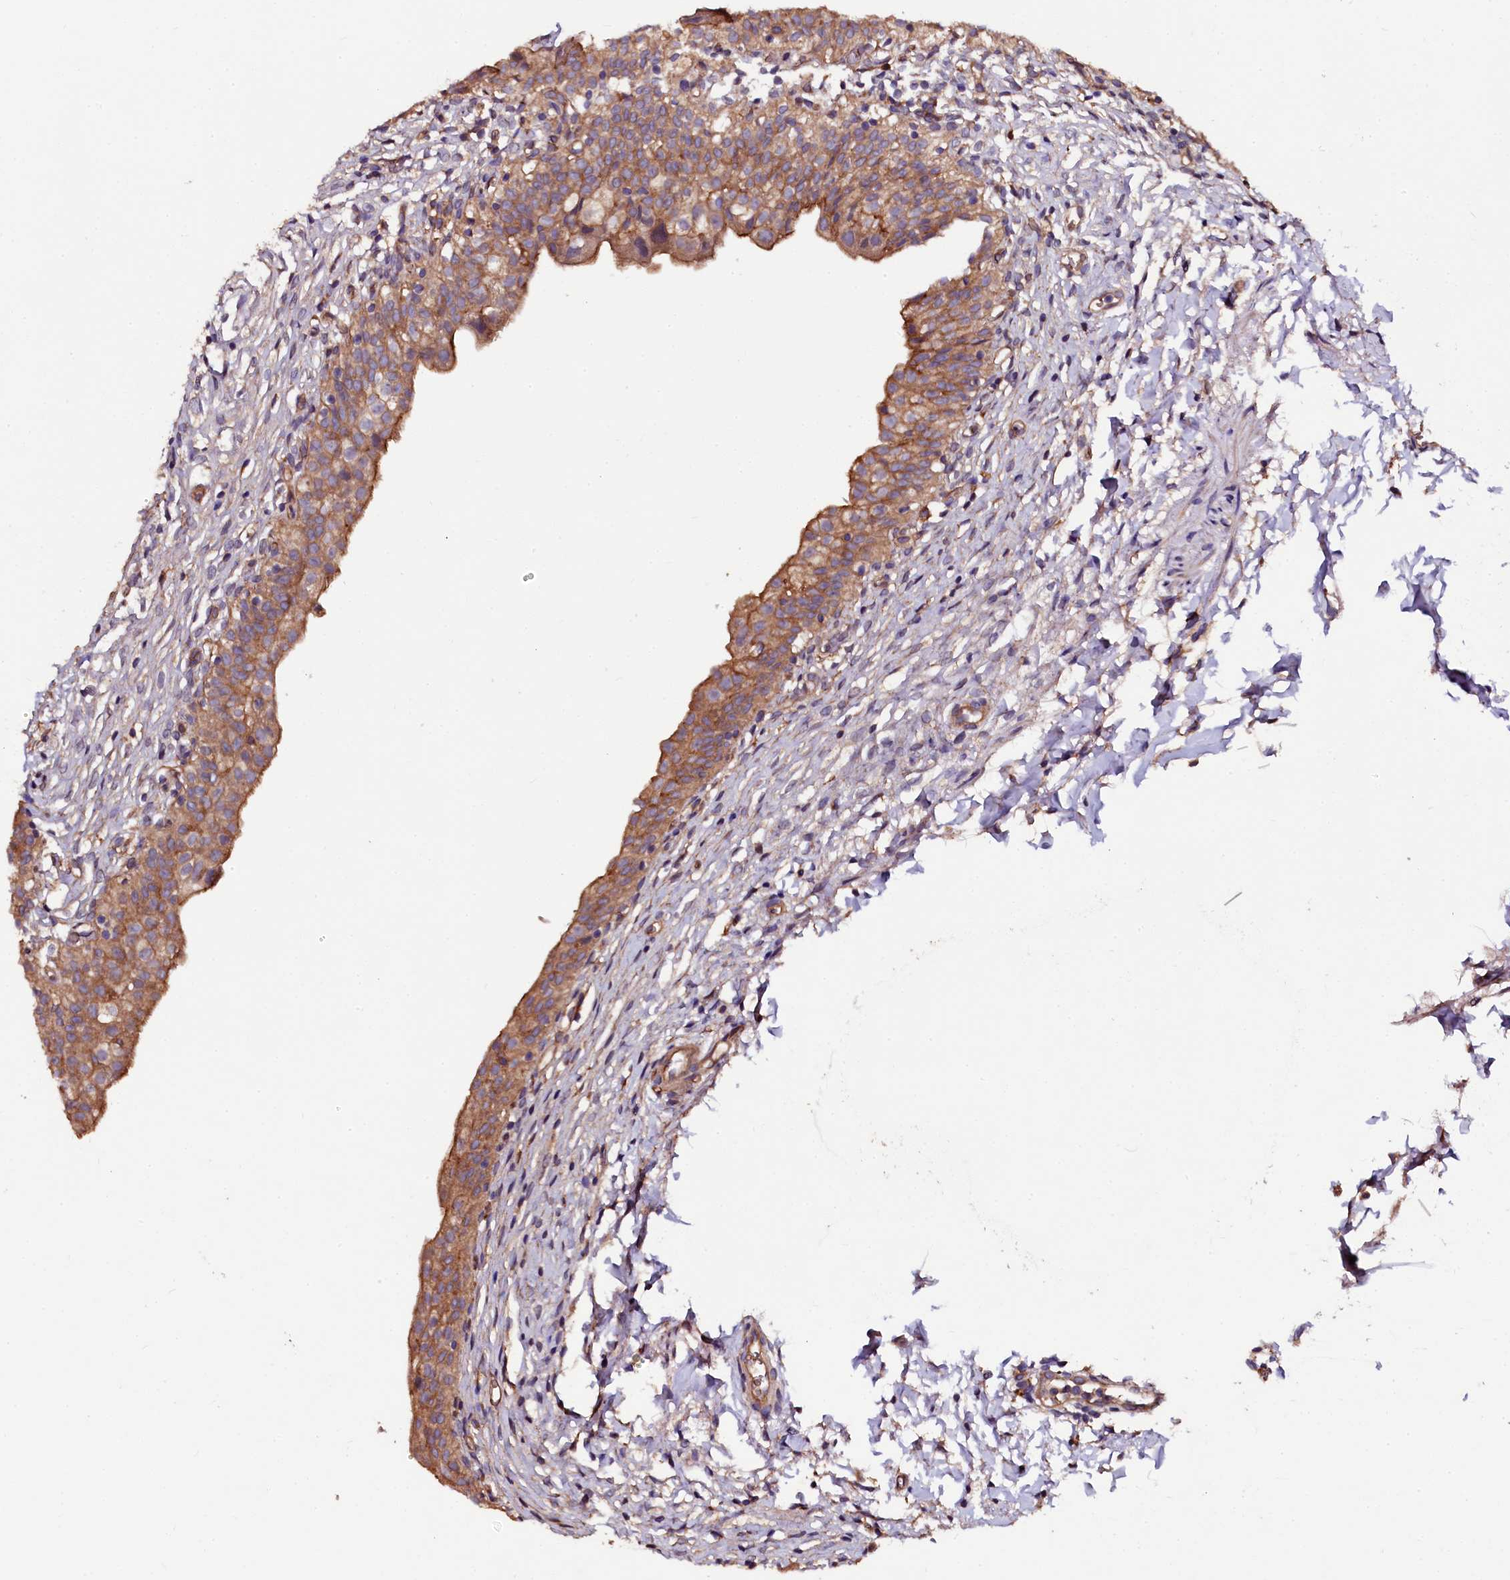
{"staining": {"intensity": "moderate", "quantity": ">75%", "location": "cytoplasmic/membranous"}, "tissue": "urinary bladder", "cell_type": "Urothelial cells", "image_type": "normal", "snomed": [{"axis": "morphology", "description": "Normal tissue, NOS"}, {"axis": "topography", "description": "Urinary bladder"}], "caption": "This micrograph displays immunohistochemistry (IHC) staining of benign human urinary bladder, with medium moderate cytoplasmic/membranous positivity in about >75% of urothelial cells.", "gene": "APPL2", "patient": {"sex": "male", "age": 55}}